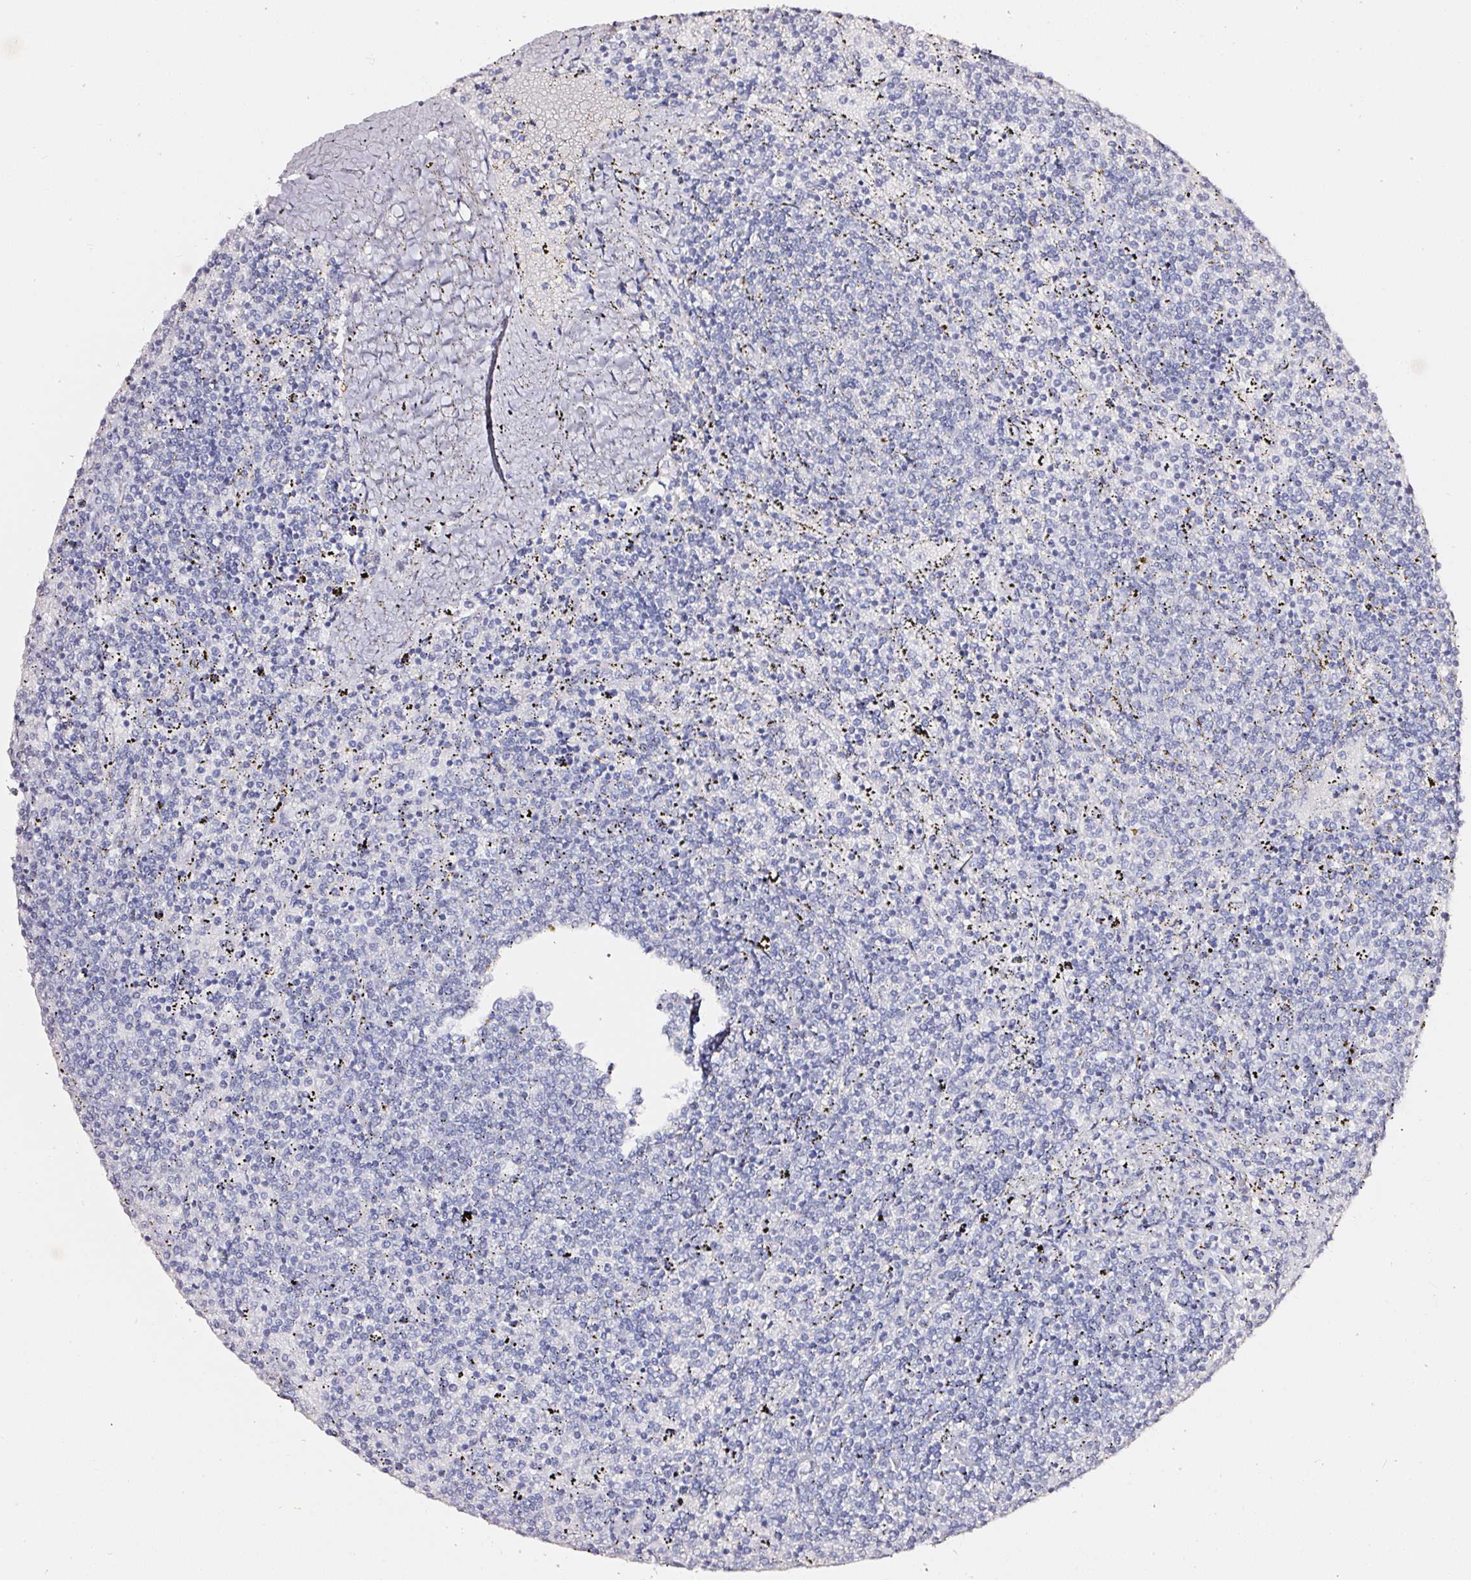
{"staining": {"intensity": "negative", "quantity": "none", "location": "none"}, "tissue": "lymphoma", "cell_type": "Tumor cells", "image_type": "cancer", "snomed": [{"axis": "morphology", "description": "Malignant lymphoma, non-Hodgkin's type, Low grade"}, {"axis": "topography", "description": "Spleen"}], "caption": "This image is of malignant lymphoma, non-Hodgkin's type (low-grade) stained with IHC to label a protein in brown with the nuclei are counter-stained blue. There is no positivity in tumor cells.", "gene": "PDXDC1", "patient": {"sex": "female", "age": 50}}